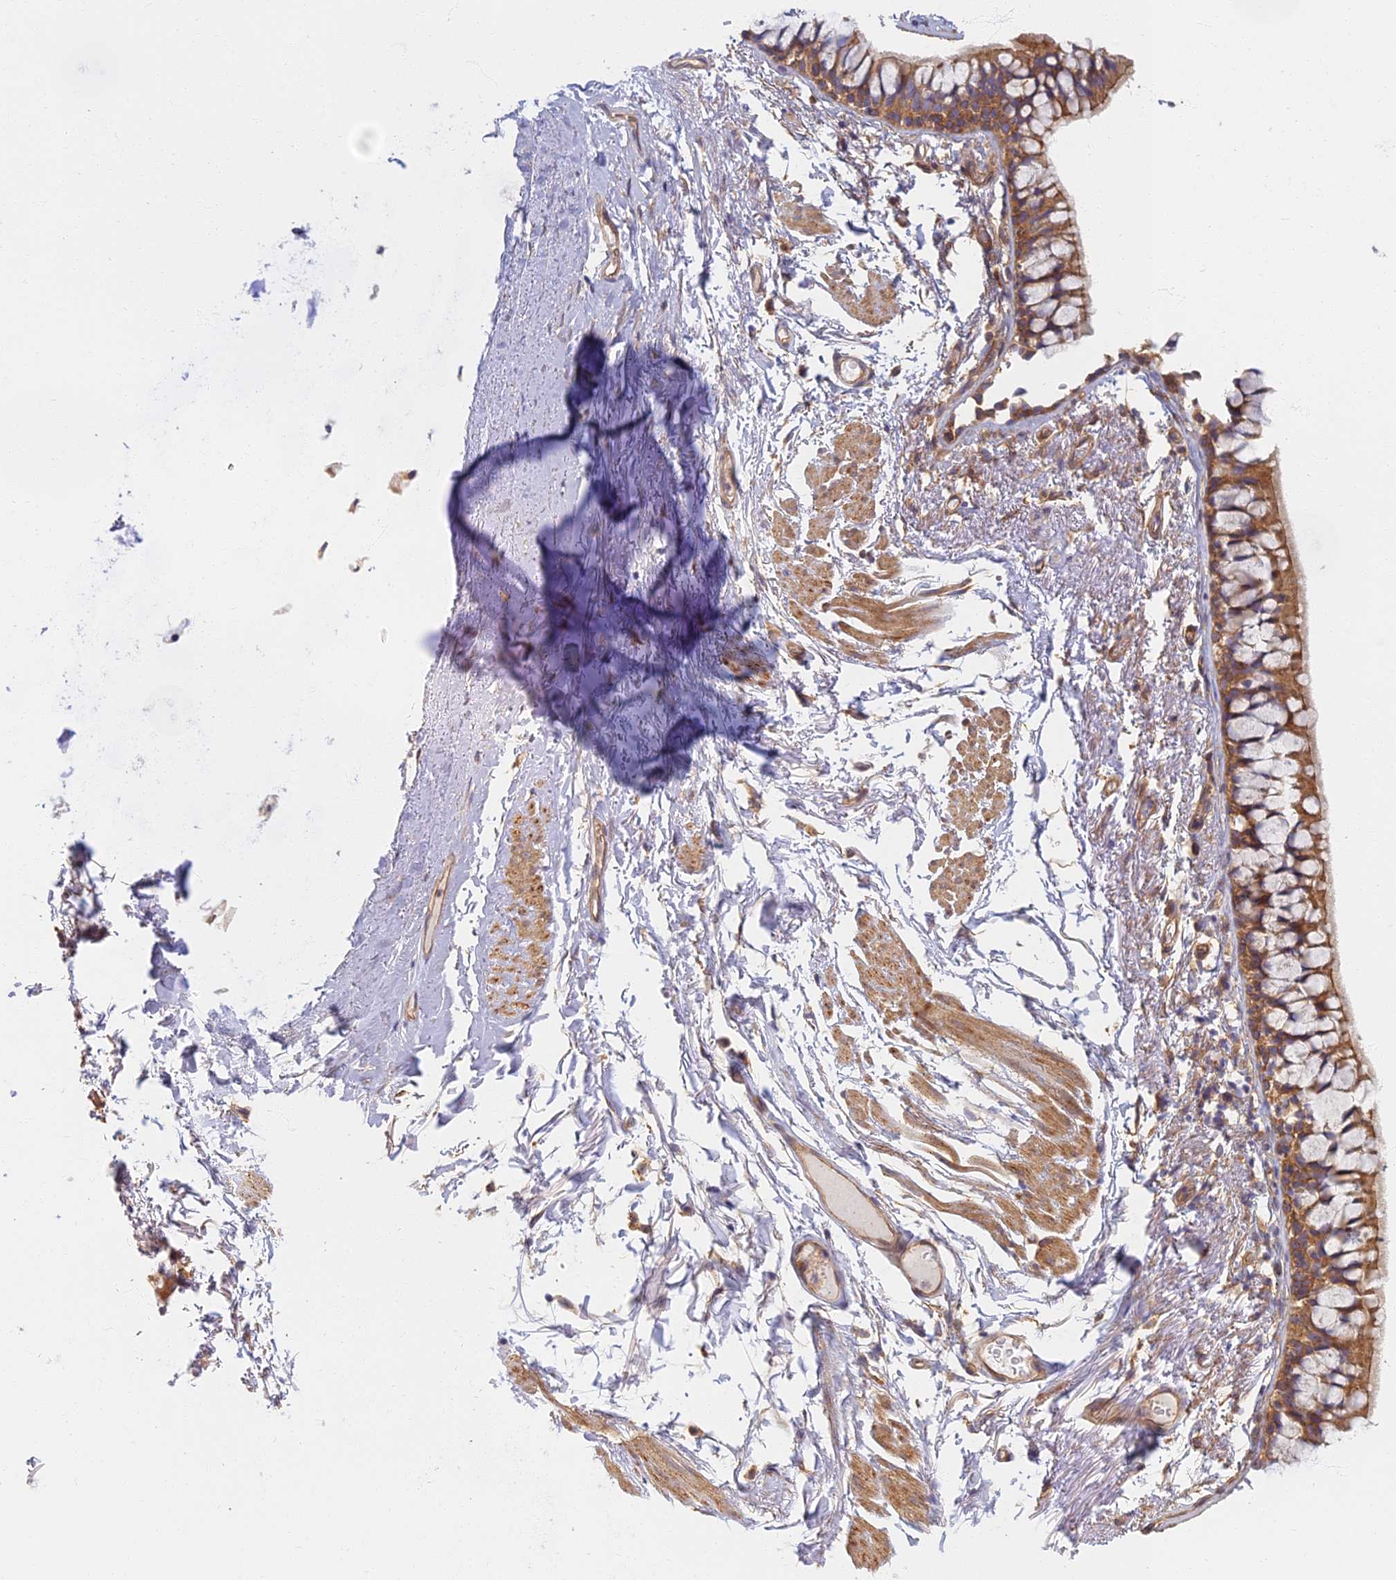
{"staining": {"intensity": "negative", "quantity": "none", "location": "none"}, "tissue": "adipose tissue", "cell_type": "Adipocytes", "image_type": "normal", "snomed": [{"axis": "morphology", "description": "Normal tissue, NOS"}, {"axis": "topography", "description": "Cartilage tissue"}, {"axis": "topography", "description": "Bronchus"}], "caption": "Immunohistochemistry of normal human adipose tissue demonstrates no positivity in adipocytes.", "gene": "RBSN", "patient": {"sex": "female", "age": 73}}